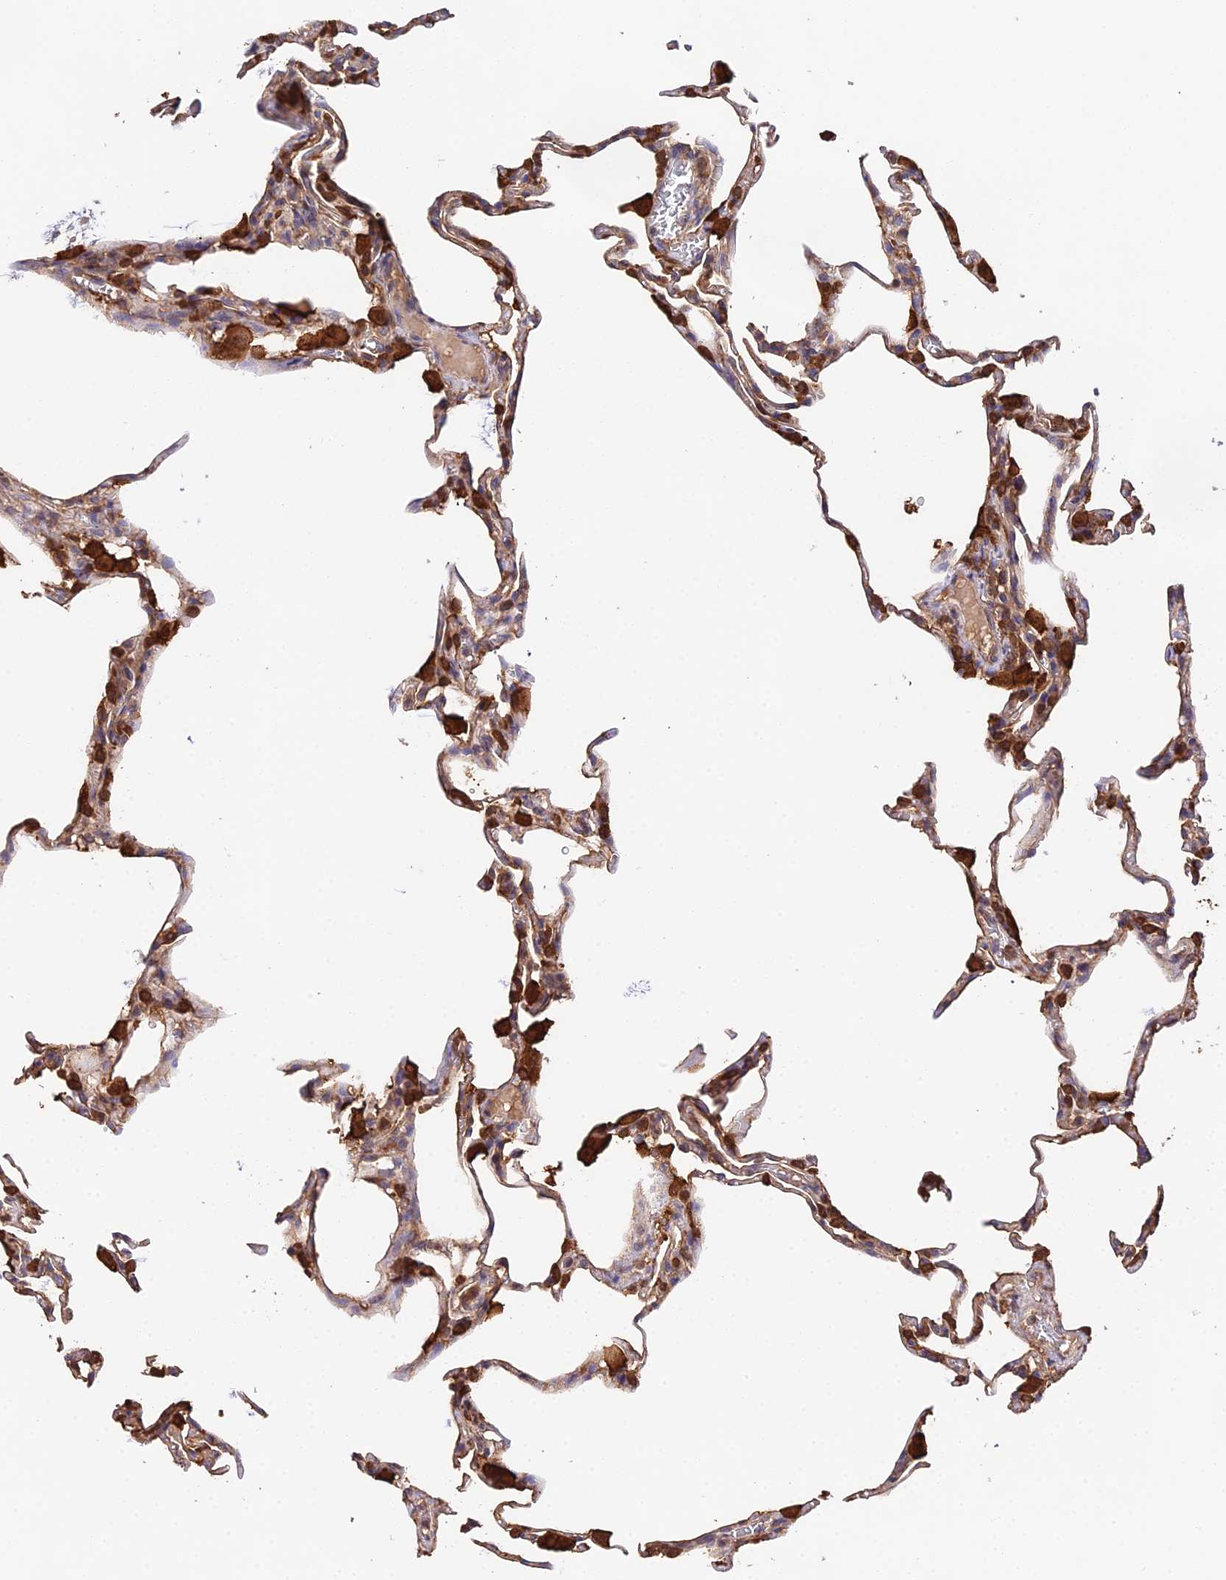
{"staining": {"intensity": "moderate", "quantity": ">75%", "location": "cytoplasmic/membranous,nuclear"}, "tissue": "lung", "cell_type": "Alveolar cells", "image_type": "normal", "snomed": [{"axis": "morphology", "description": "Normal tissue, NOS"}, {"axis": "topography", "description": "Lung"}], "caption": "The immunohistochemical stain labels moderate cytoplasmic/membranous,nuclear expression in alveolar cells of normal lung. The staining is performed using DAB brown chromogen to label protein expression. The nuclei are counter-stained blue using hematoxylin.", "gene": "FBP1", "patient": {"sex": "male", "age": 20}}